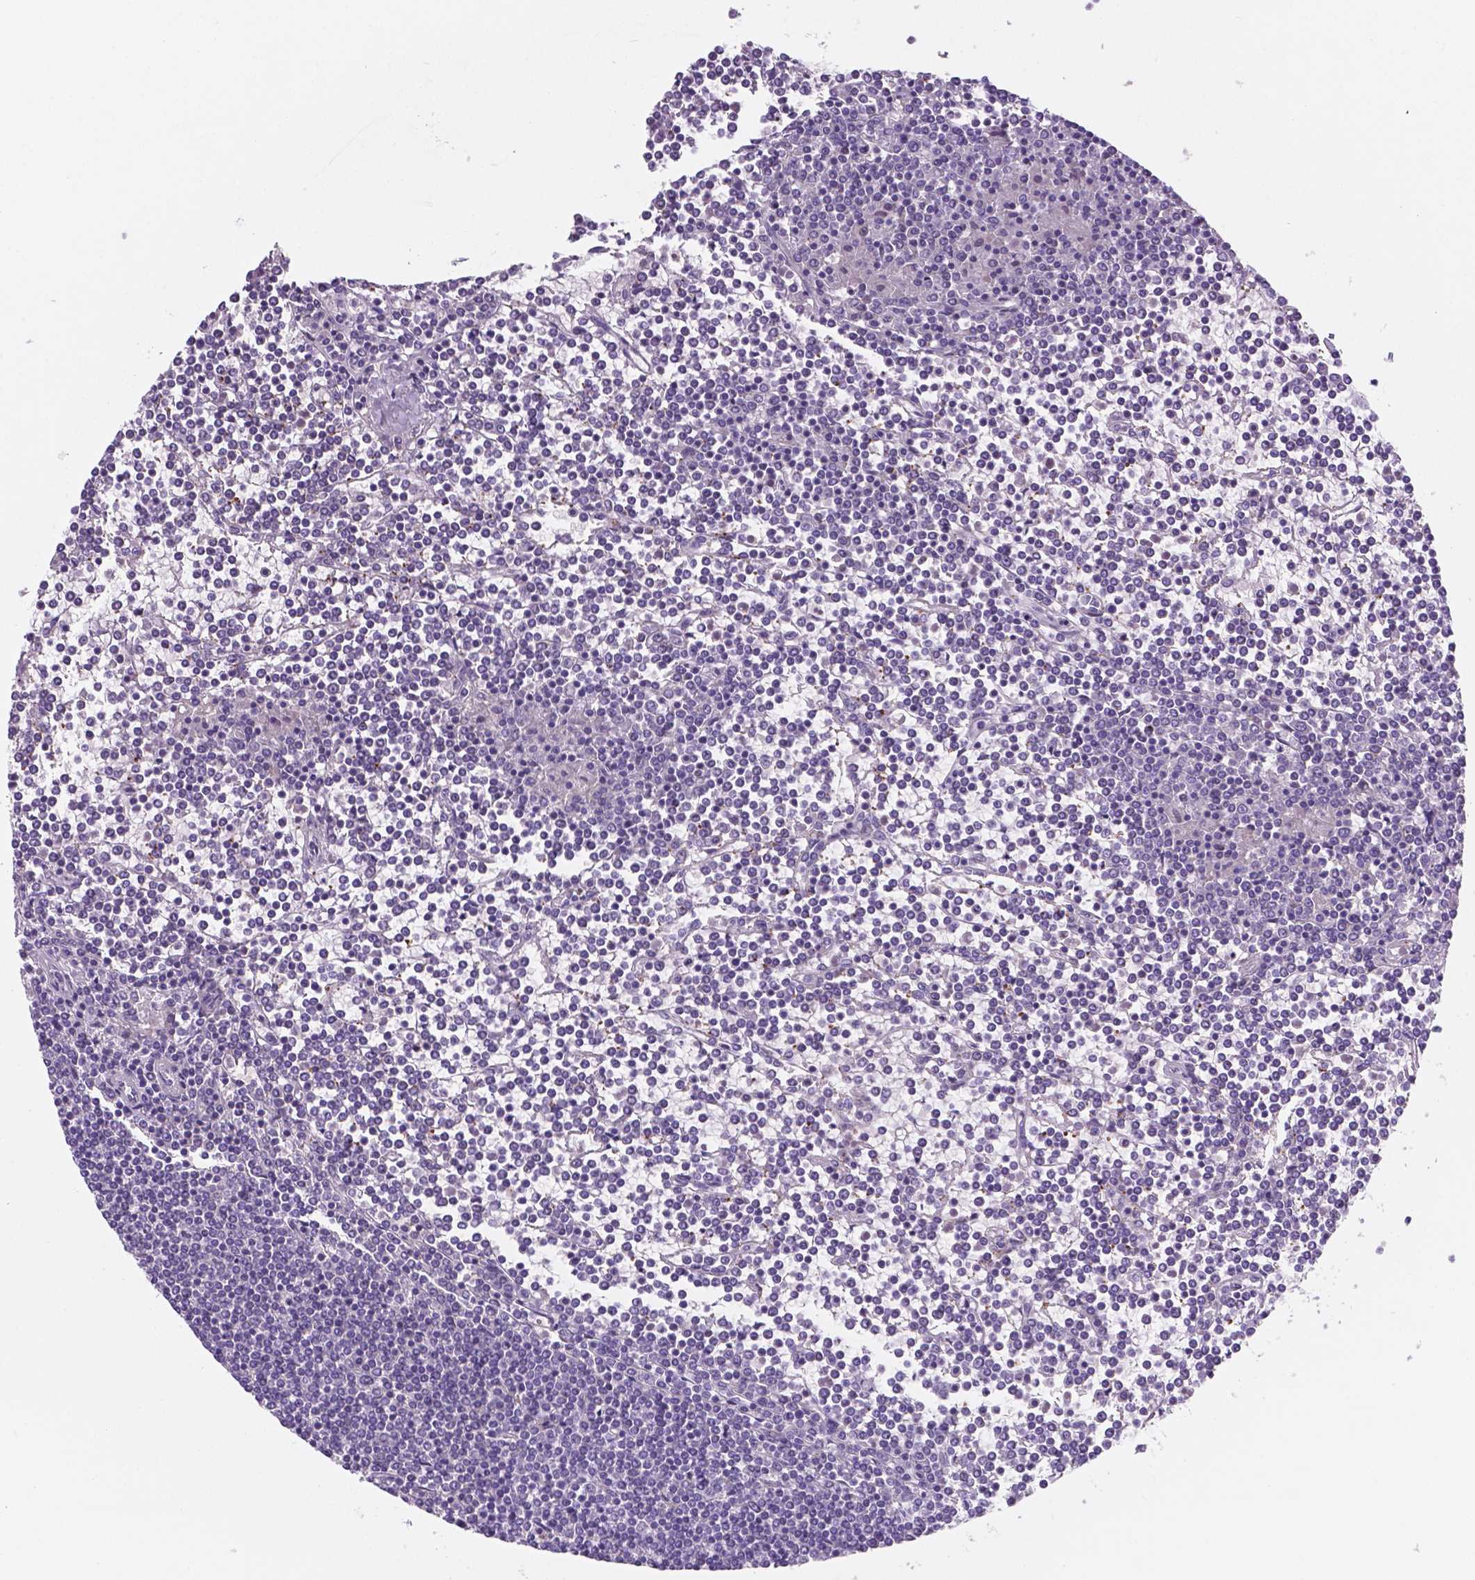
{"staining": {"intensity": "negative", "quantity": "none", "location": "none"}, "tissue": "lymphoma", "cell_type": "Tumor cells", "image_type": "cancer", "snomed": [{"axis": "morphology", "description": "Malignant lymphoma, non-Hodgkin's type, Low grade"}, {"axis": "topography", "description": "Spleen"}], "caption": "Immunohistochemical staining of malignant lymphoma, non-Hodgkin's type (low-grade) displays no significant positivity in tumor cells. Nuclei are stained in blue.", "gene": "EBLN2", "patient": {"sex": "female", "age": 19}}